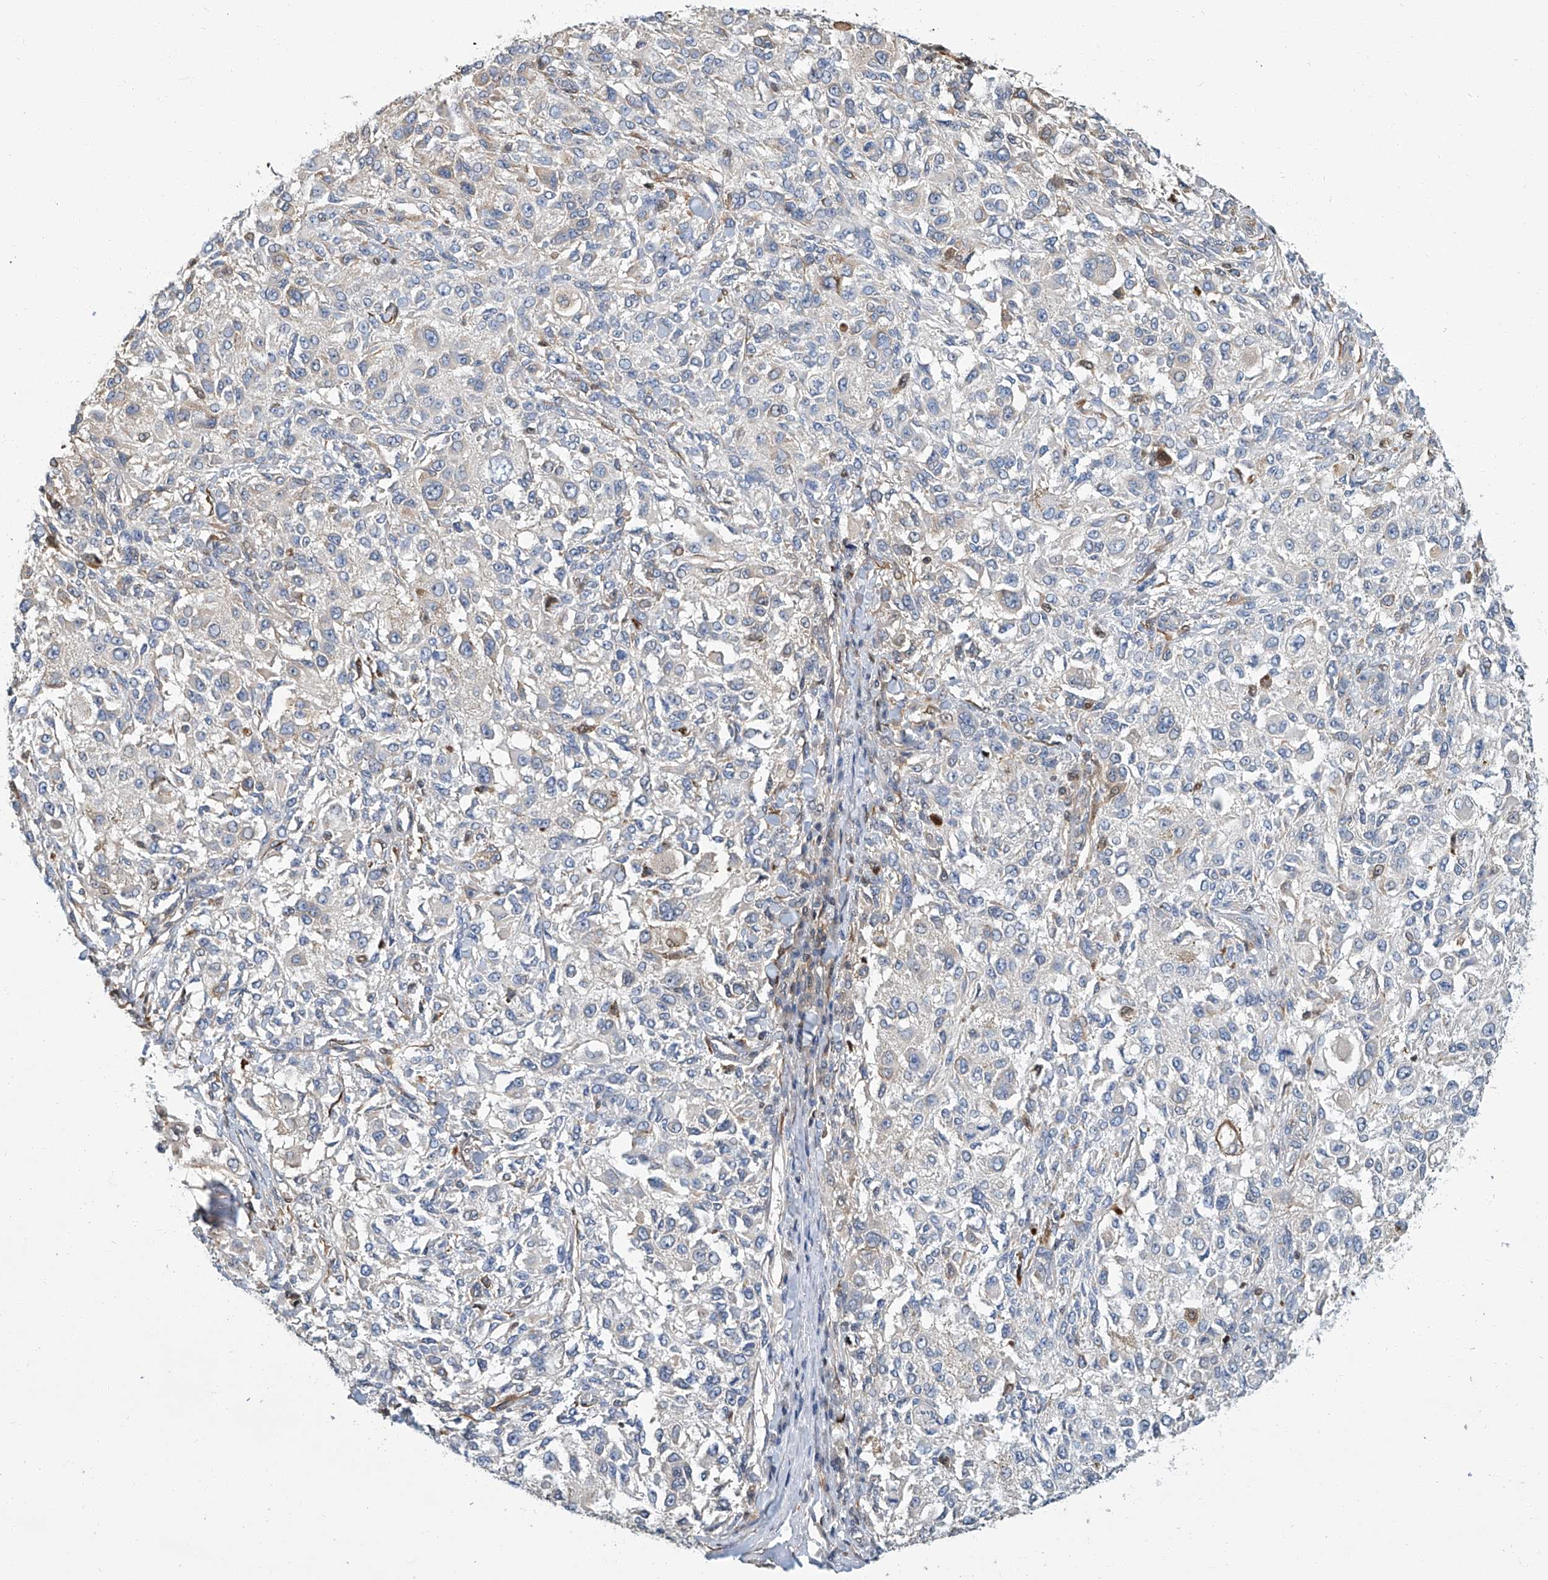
{"staining": {"intensity": "negative", "quantity": "none", "location": "none"}, "tissue": "melanoma", "cell_type": "Tumor cells", "image_type": "cancer", "snomed": [{"axis": "morphology", "description": "Necrosis, NOS"}, {"axis": "morphology", "description": "Malignant melanoma, NOS"}, {"axis": "topography", "description": "Skin"}], "caption": "There is no significant positivity in tumor cells of malignant melanoma.", "gene": "PSMB10", "patient": {"sex": "female", "age": 87}}